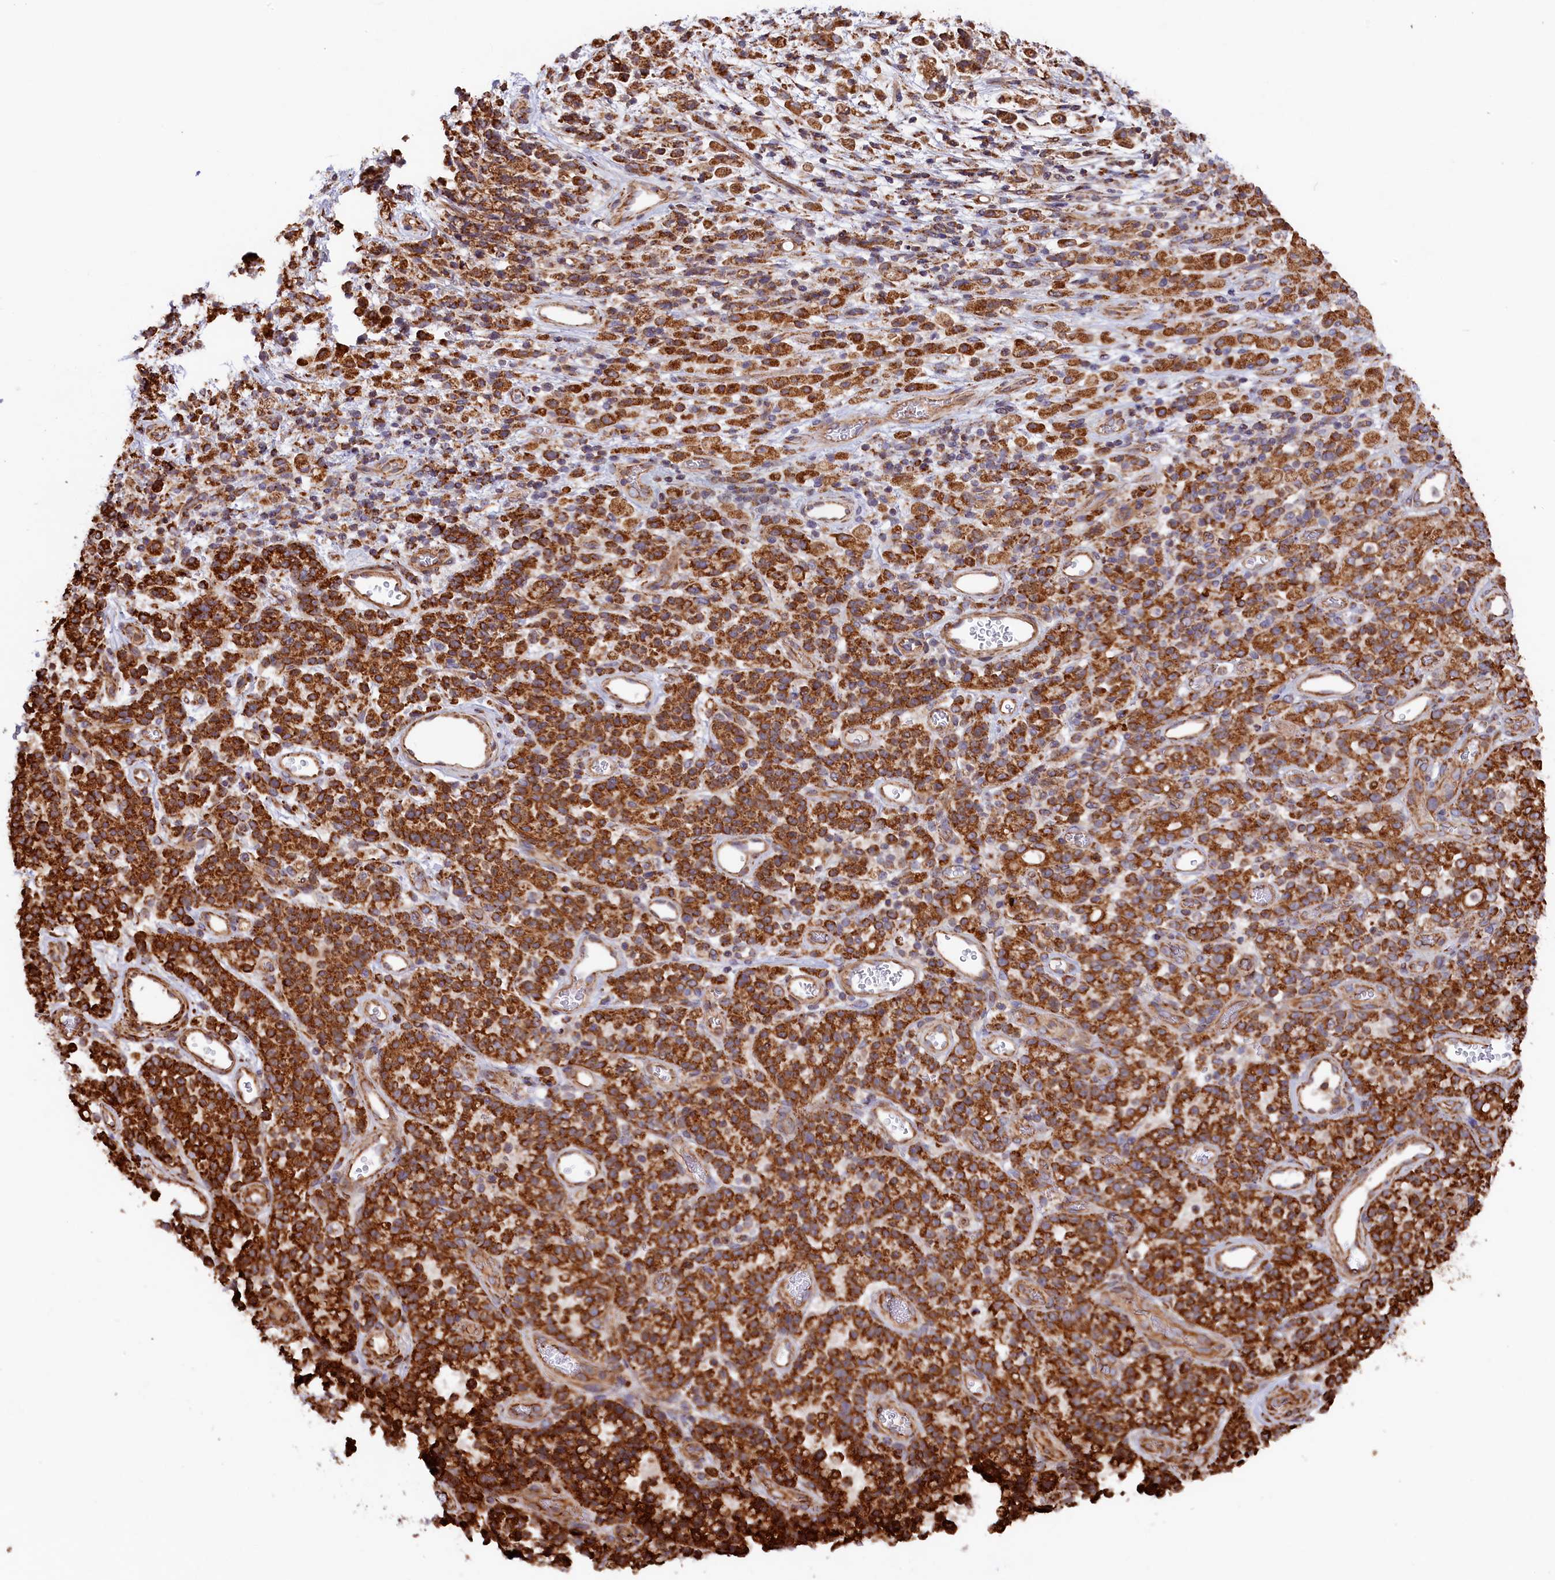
{"staining": {"intensity": "strong", "quantity": ">75%", "location": "cytoplasmic/membranous"}, "tissue": "stomach cancer", "cell_type": "Tumor cells", "image_type": "cancer", "snomed": [{"axis": "morphology", "description": "Adenocarcinoma, NOS"}, {"axis": "topography", "description": "Stomach"}], "caption": "Stomach adenocarcinoma was stained to show a protein in brown. There is high levels of strong cytoplasmic/membranous expression in approximately >75% of tumor cells. (Brightfield microscopy of DAB IHC at high magnification).", "gene": "MACROD1", "patient": {"sex": "female", "age": 60}}